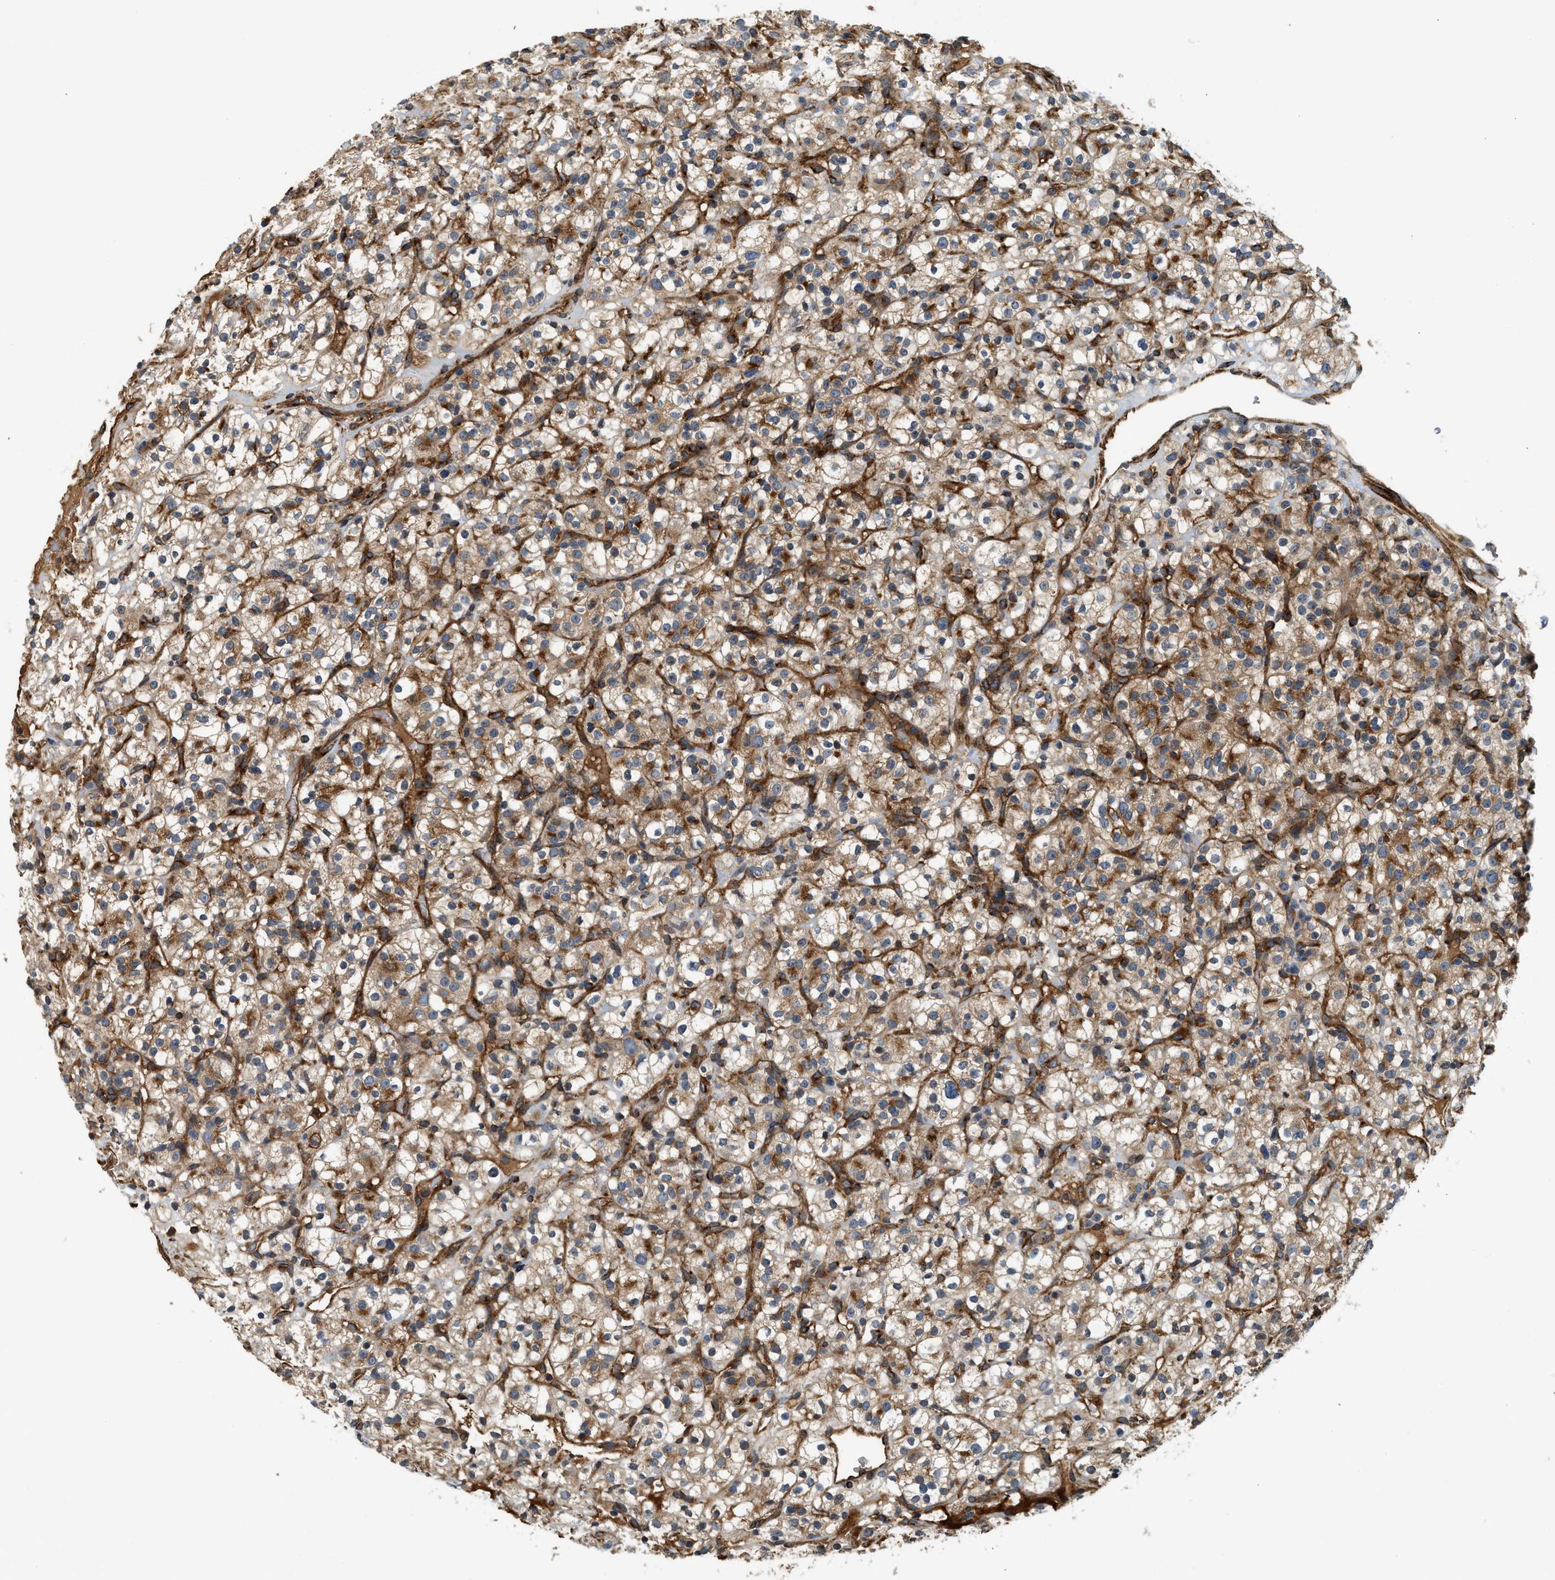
{"staining": {"intensity": "moderate", "quantity": ">75%", "location": "cytoplasmic/membranous"}, "tissue": "renal cancer", "cell_type": "Tumor cells", "image_type": "cancer", "snomed": [{"axis": "morphology", "description": "Normal tissue, NOS"}, {"axis": "morphology", "description": "Adenocarcinoma, NOS"}, {"axis": "topography", "description": "Kidney"}], "caption": "Renal adenocarcinoma stained with a brown dye exhibits moderate cytoplasmic/membranous positive expression in approximately >75% of tumor cells.", "gene": "HIP1", "patient": {"sex": "female", "age": 72}}